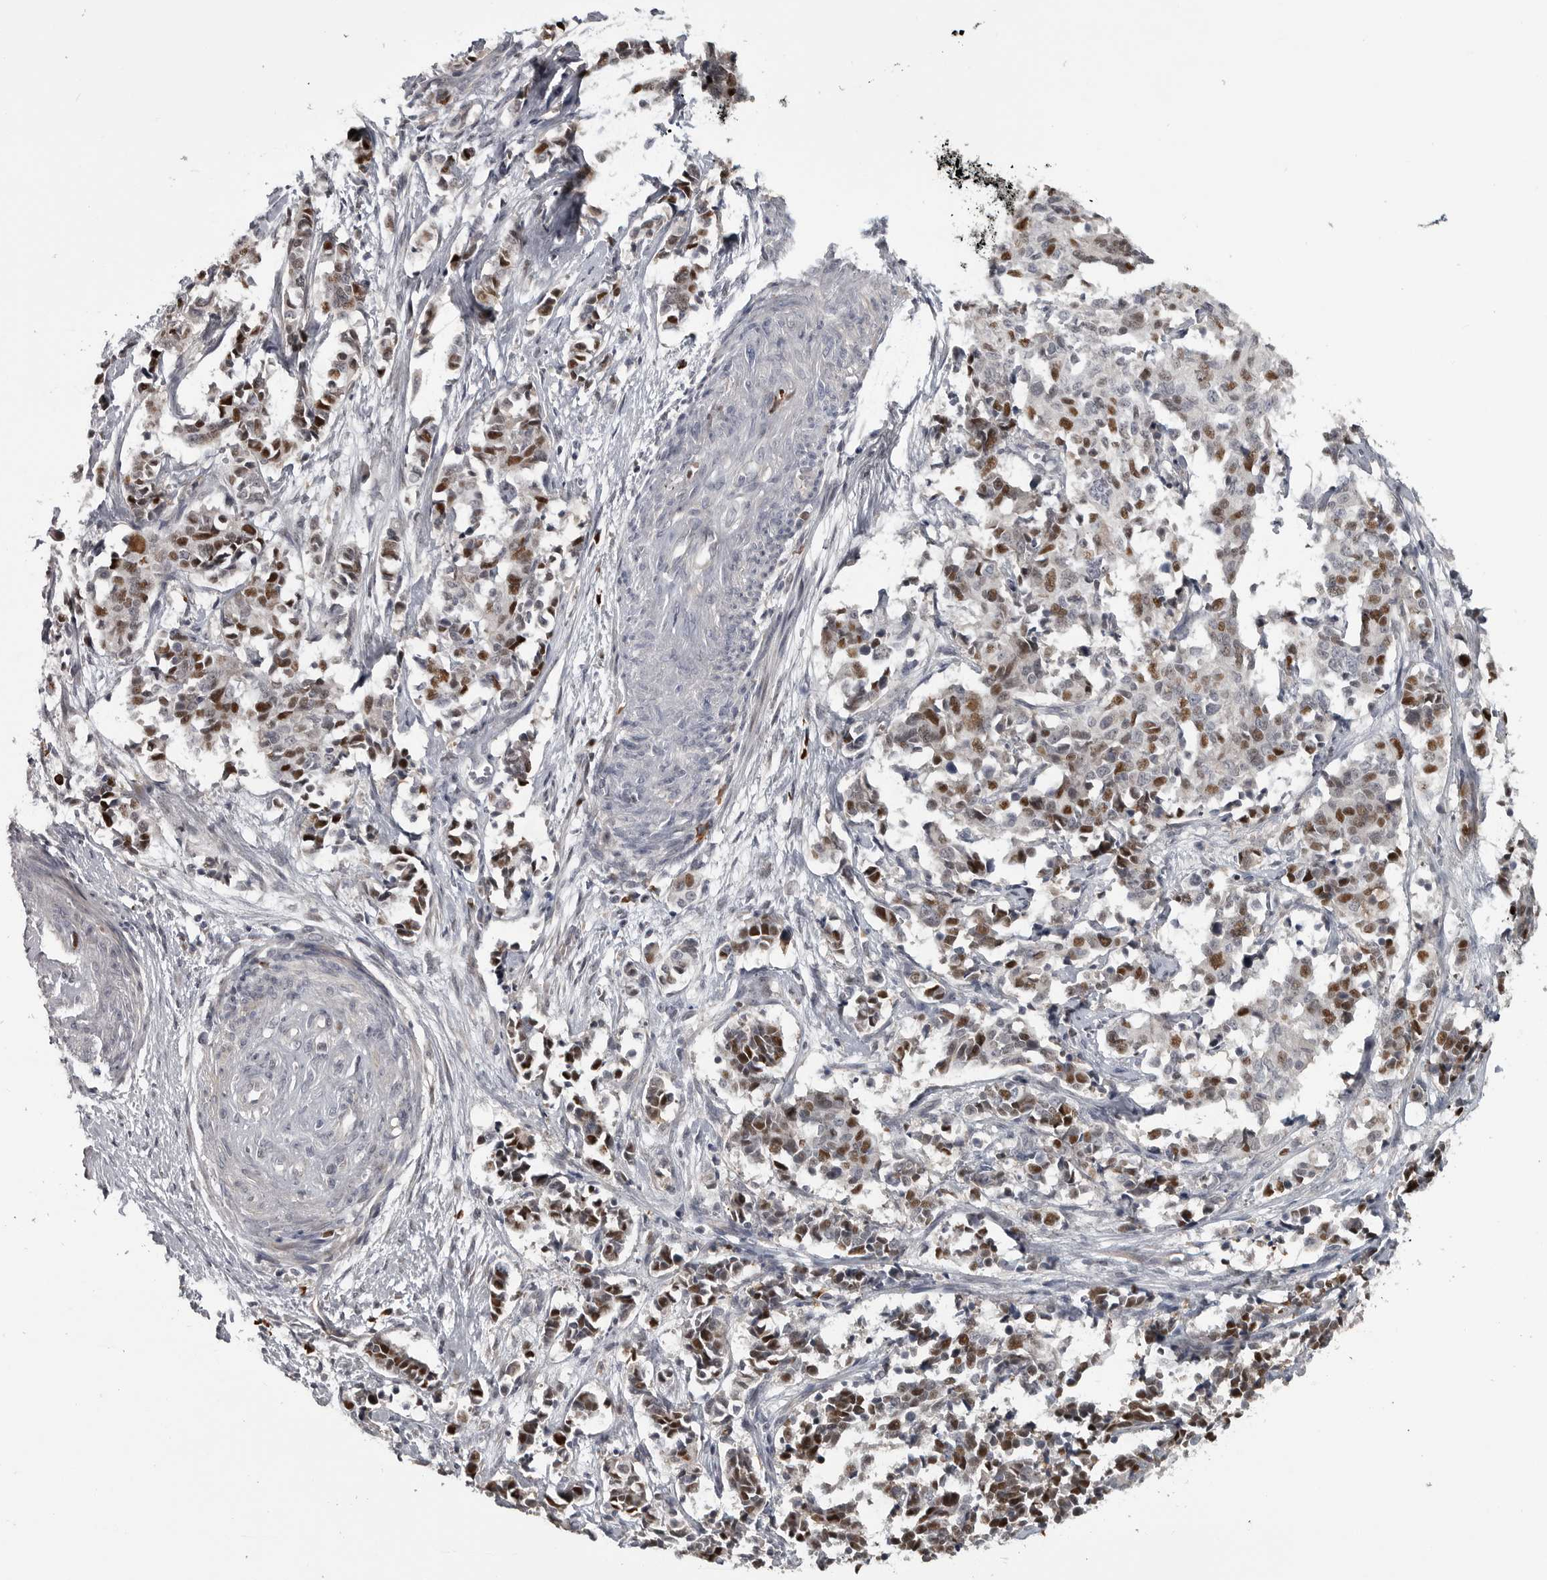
{"staining": {"intensity": "moderate", "quantity": ">75%", "location": "cytoplasmic/membranous,nuclear"}, "tissue": "cervical cancer", "cell_type": "Tumor cells", "image_type": "cancer", "snomed": [{"axis": "morphology", "description": "Normal tissue, NOS"}, {"axis": "morphology", "description": "Squamous cell carcinoma, NOS"}, {"axis": "topography", "description": "Cervix"}], "caption": "A photomicrograph showing moderate cytoplasmic/membranous and nuclear positivity in about >75% of tumor cells in squamous cell carcinoma (cervical), as visualized by brown immunohistochemical staining.", "gene": "ZNF277", "patient": {"sex": "female", "age": 35}}